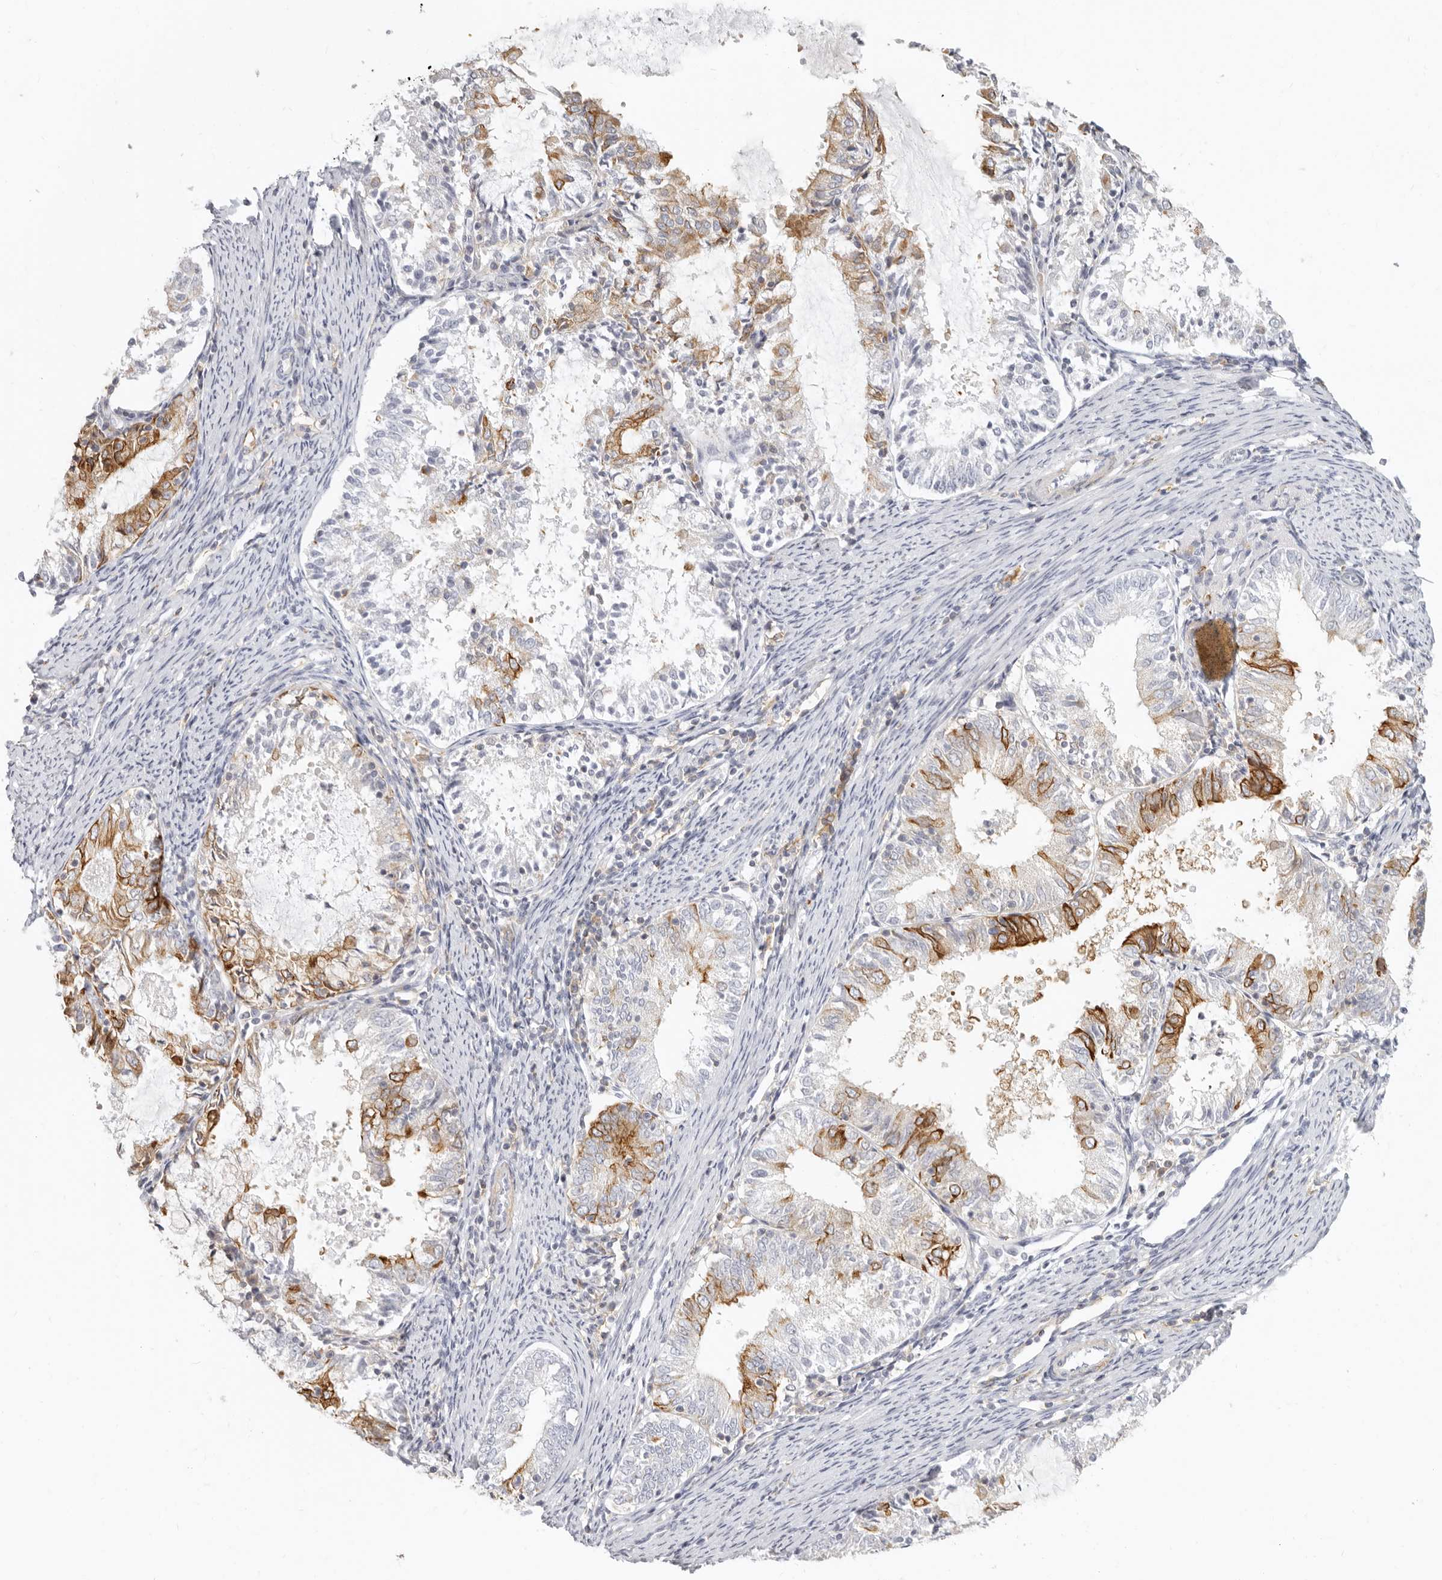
{"staining": {"intensity": "strong", "quantity": "<25%", "location": "cytoplasmic/membranous"}, "tissue": "endometrial cancer", "cell_type": "Tumor cells", "image_type": "cancer", "snomed": [{"axis": "morphology", "description": "Adenocarcinoma, NOS"}, {"axis": "topography", "description": "Endometrium"}], "caption": "Endometrial cancer stained with IHC exhibits strong cytoplasmic/membranous staining in approximately <25% of tumor cells.", "gene": "NIBAN1", "patient": {"sex": "female", "age": 57}}